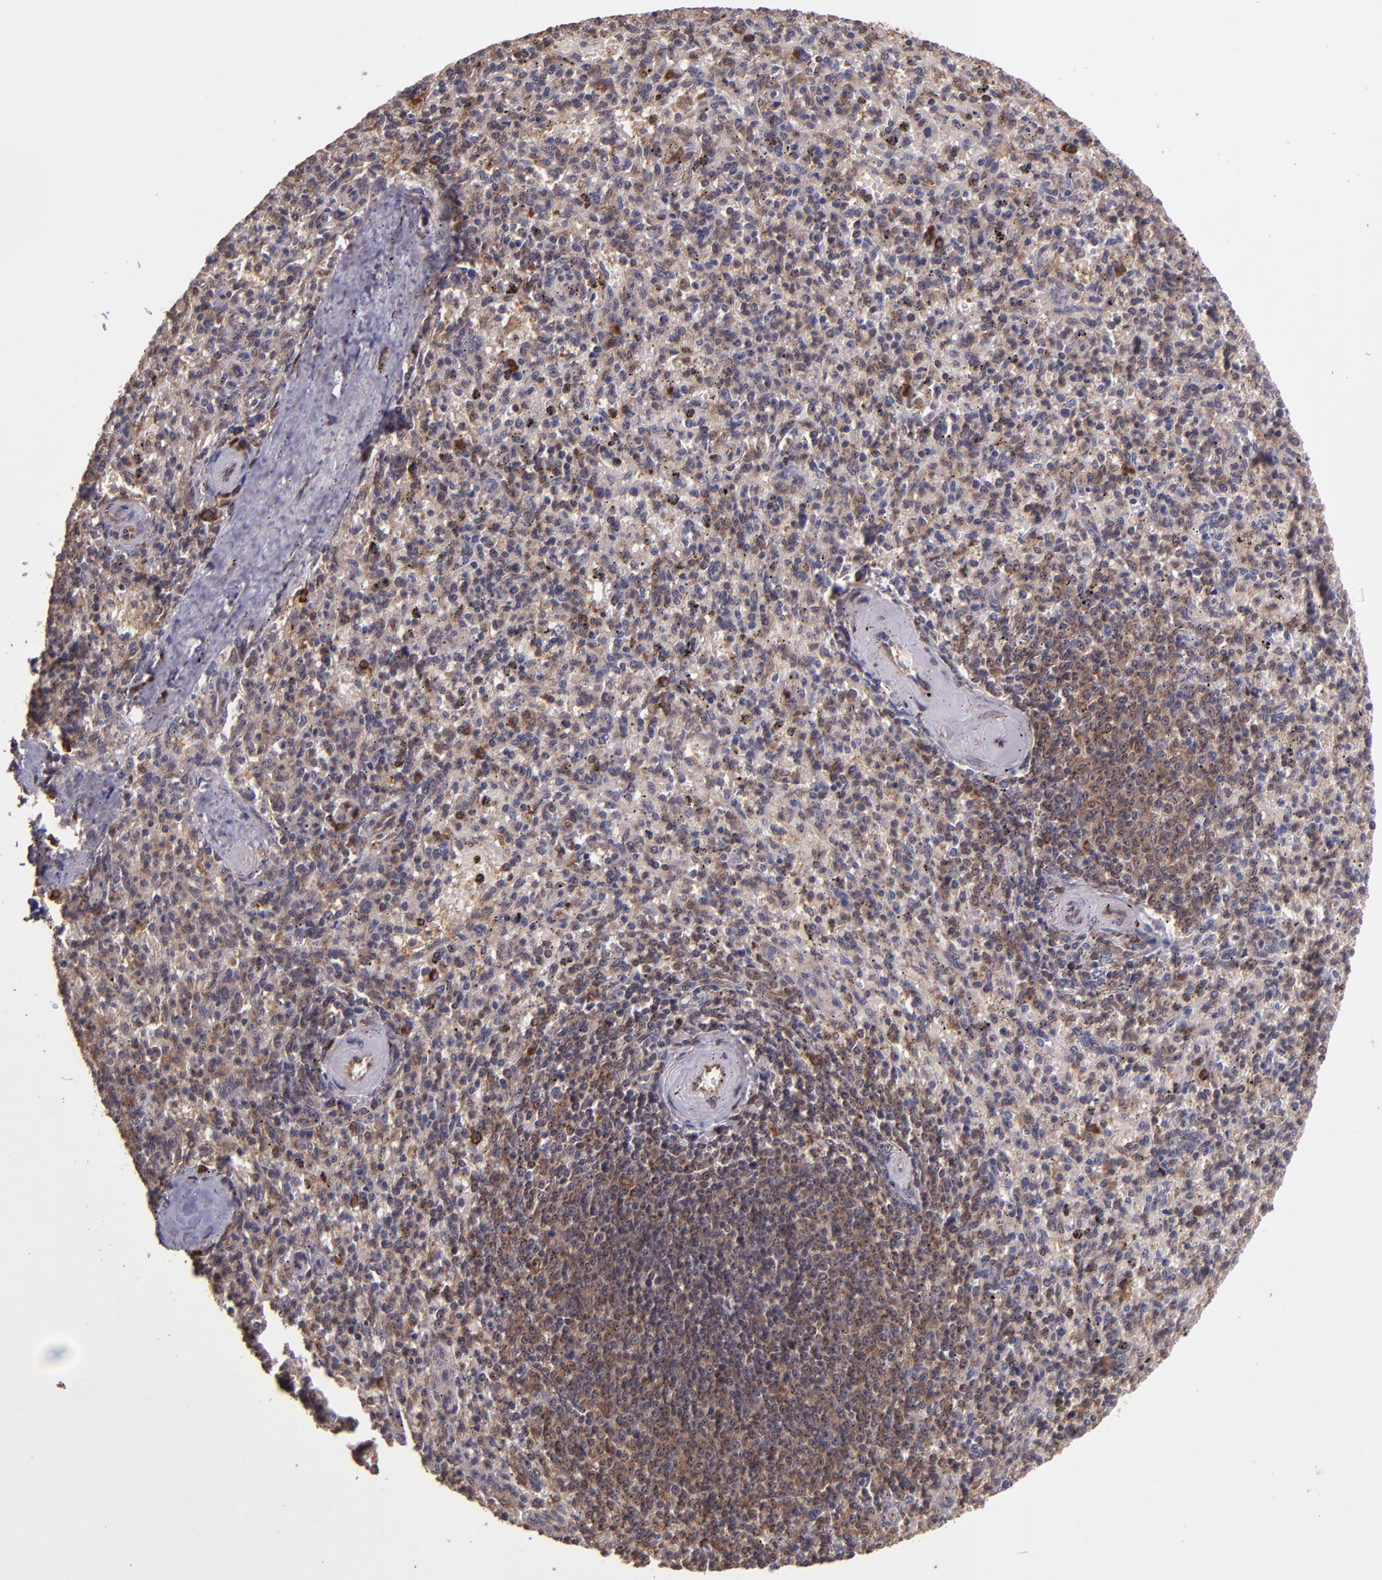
{"staining": {"intensity": "moderate", "quantity": "25%-75%", "location": "cytoplasmic/membranous"}, "tissue": "spleen", "cell_type": "Cells in red pulp", "image_type": "normal", "snomed": [{"axis": "morphology", "description": "Normal tissue, NOS"}, {"axis": "topography", "description": "Spleen"}], "caption": "Immunohistochemical staining of benign human spleen exhibits moderate cytoplasmic/membranous protein expression in approximately 25%-75% of cells in red pulp. (brown staining indicates protein expression, while blue staining denotes nuclei).", "gene": "USP51", "patient": {"sex": "male", "age": 72}}